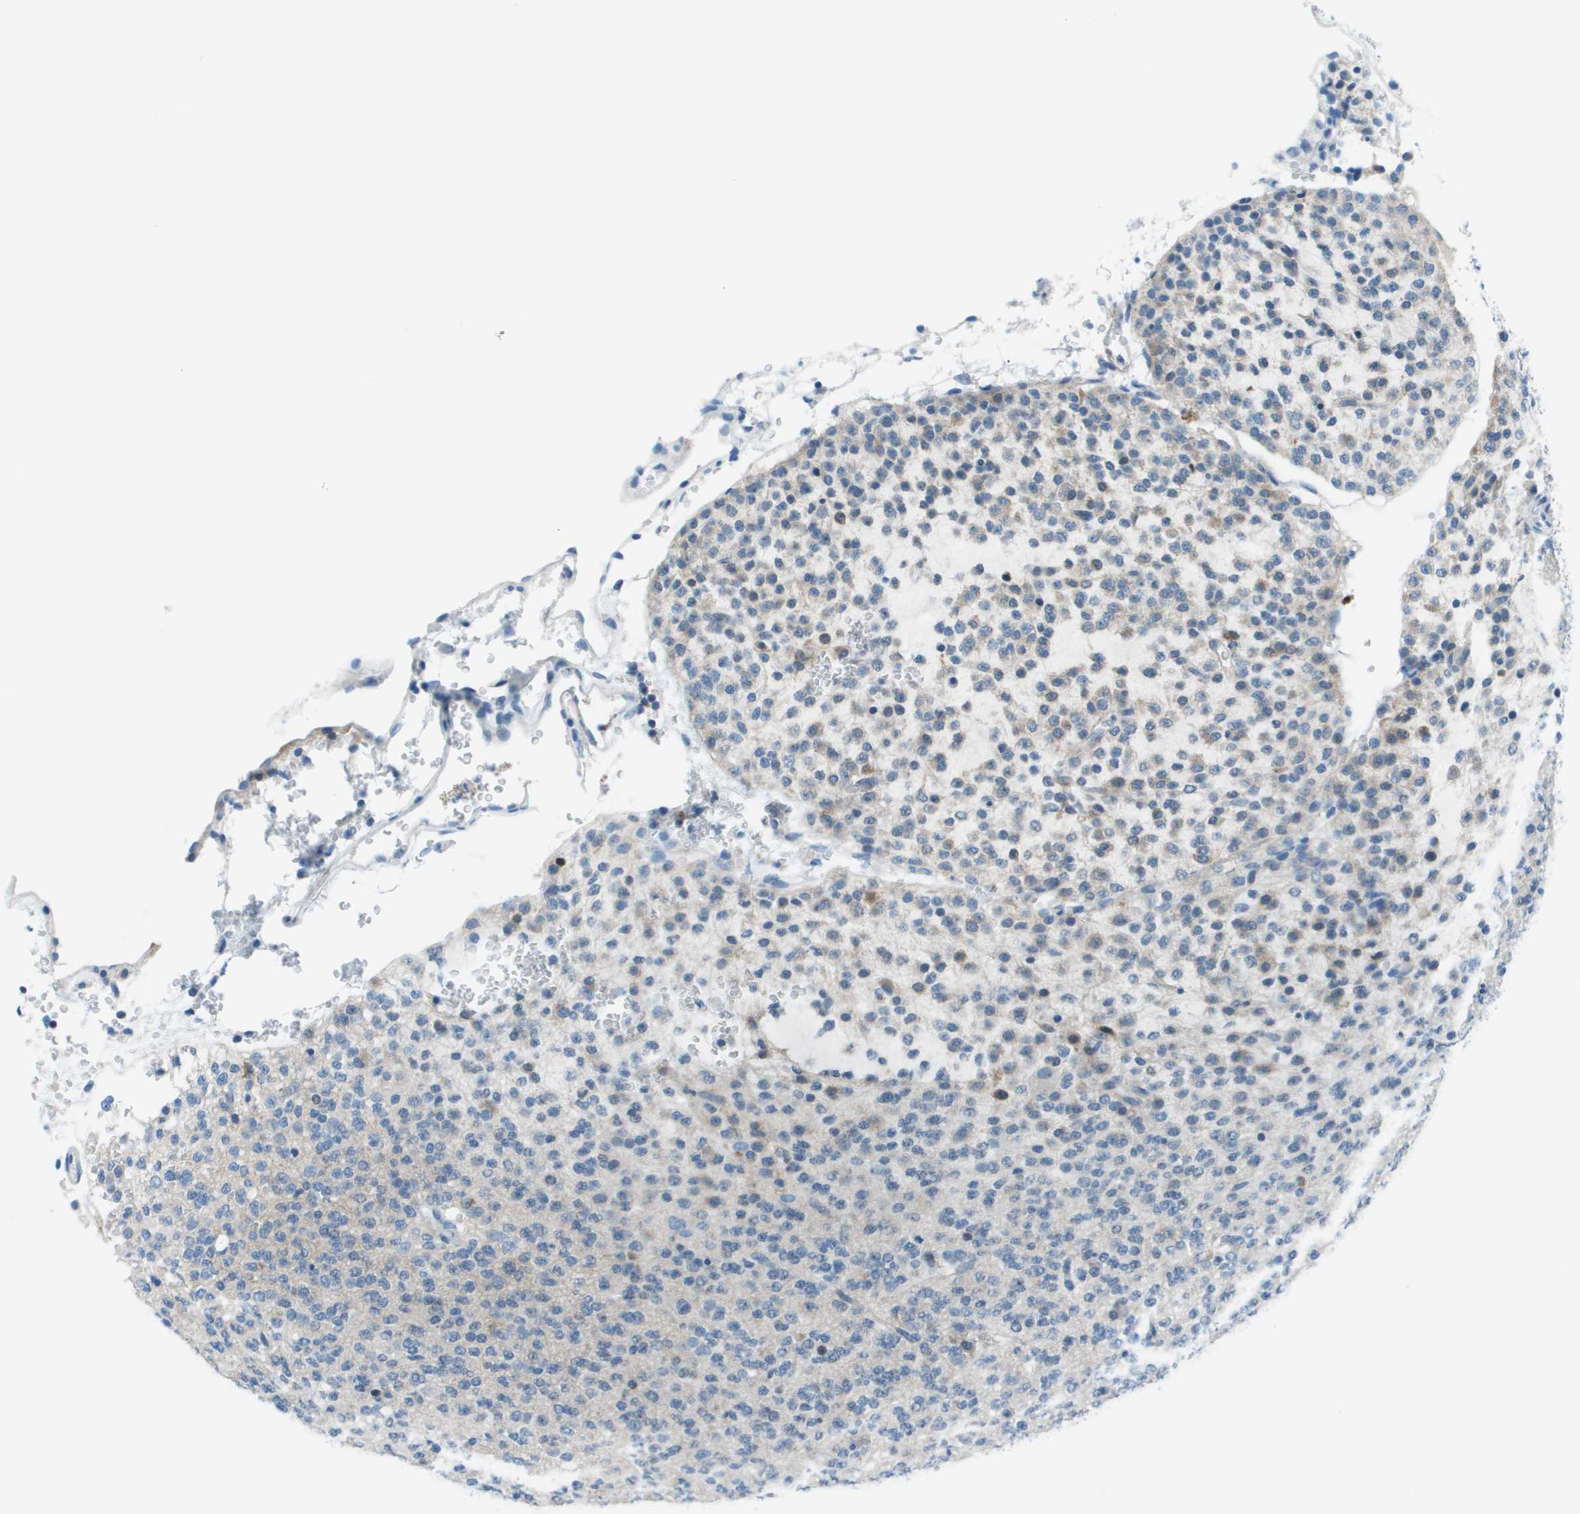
{"staining": {"intensity": "weak", "quantity": "<25%", "location": "cytoplasmic/membranous"}, "tissue": "glioma", "cell_type": "Tumor cells", "image_type": "cancer", "snomed": [{"axis": "morphology", "description": "Glioma, malignant, Low grade"}, {"axis": "topography", "description": "Brain"}], "caption": "IHC of human glioma shows no staining in tumor cells. (DAB (3,3'-diaminobenzidine) immunohistochemistry visualized using brightfield microscopy, high magnification).", "gene": "STIP1", "patient": {"sex": "male", "age": 38}}